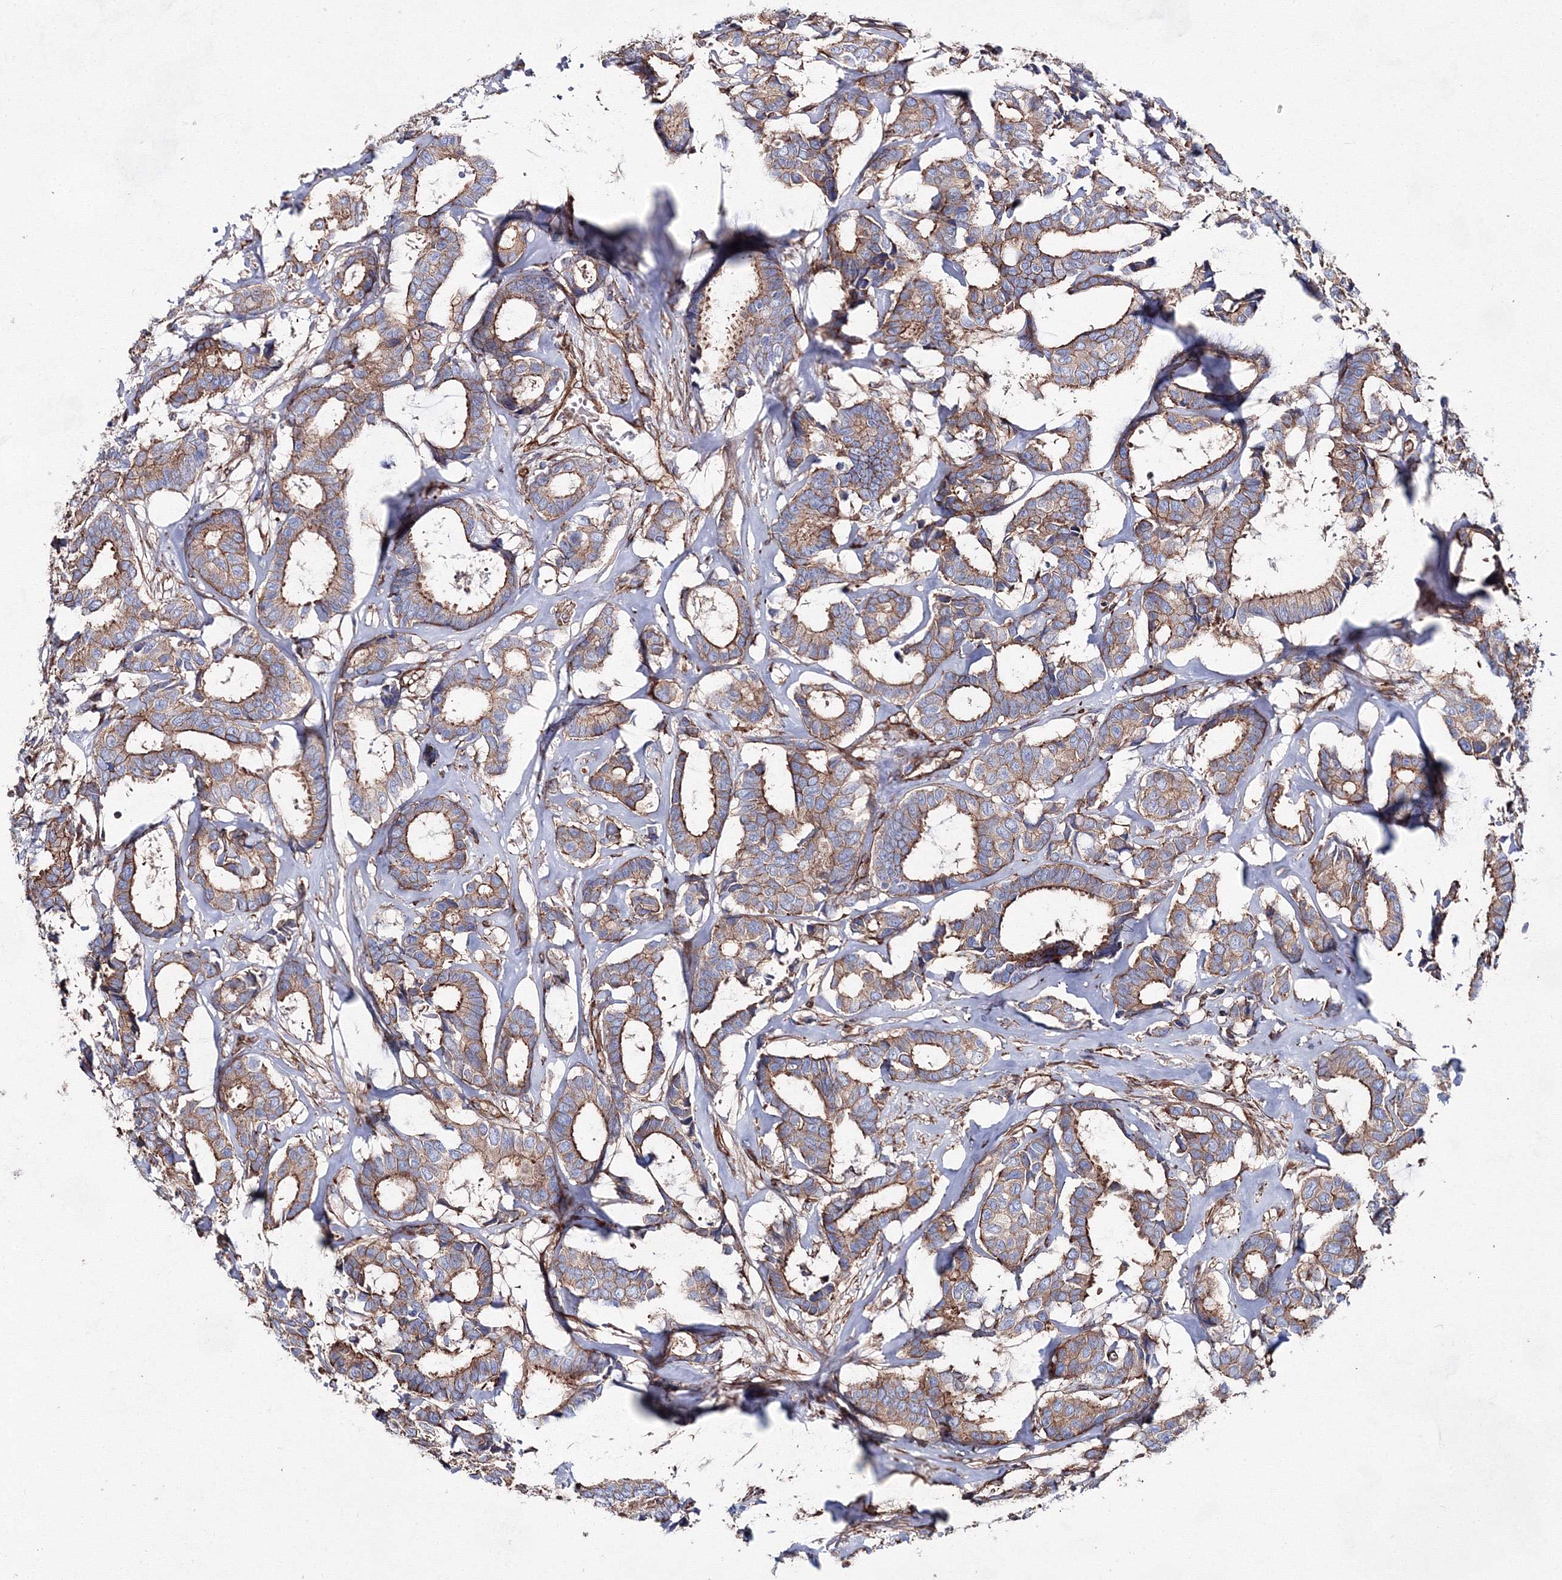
{"staining": {"intensity": "moderate", "quantity": ">75%", "location": "cytoplasmic/membranous"}, "tissue": "breast cancer", "cell_type": "Tumor cells", "image_type": "cancer", "snomed": [{"axis": "morphology", "description": "Duct carcinoma"}, {"axis": "topography", "description": "Breast"}], "caption": "Immunohistochemical staining of human breast infiltrating ductal carcinoma reveals medium levels of moderate cytoplasmic/membranous staining in about >75% of tumor cells.", "gene": "ANKRD37", "patient": {"sex": "female", "age": 87}}